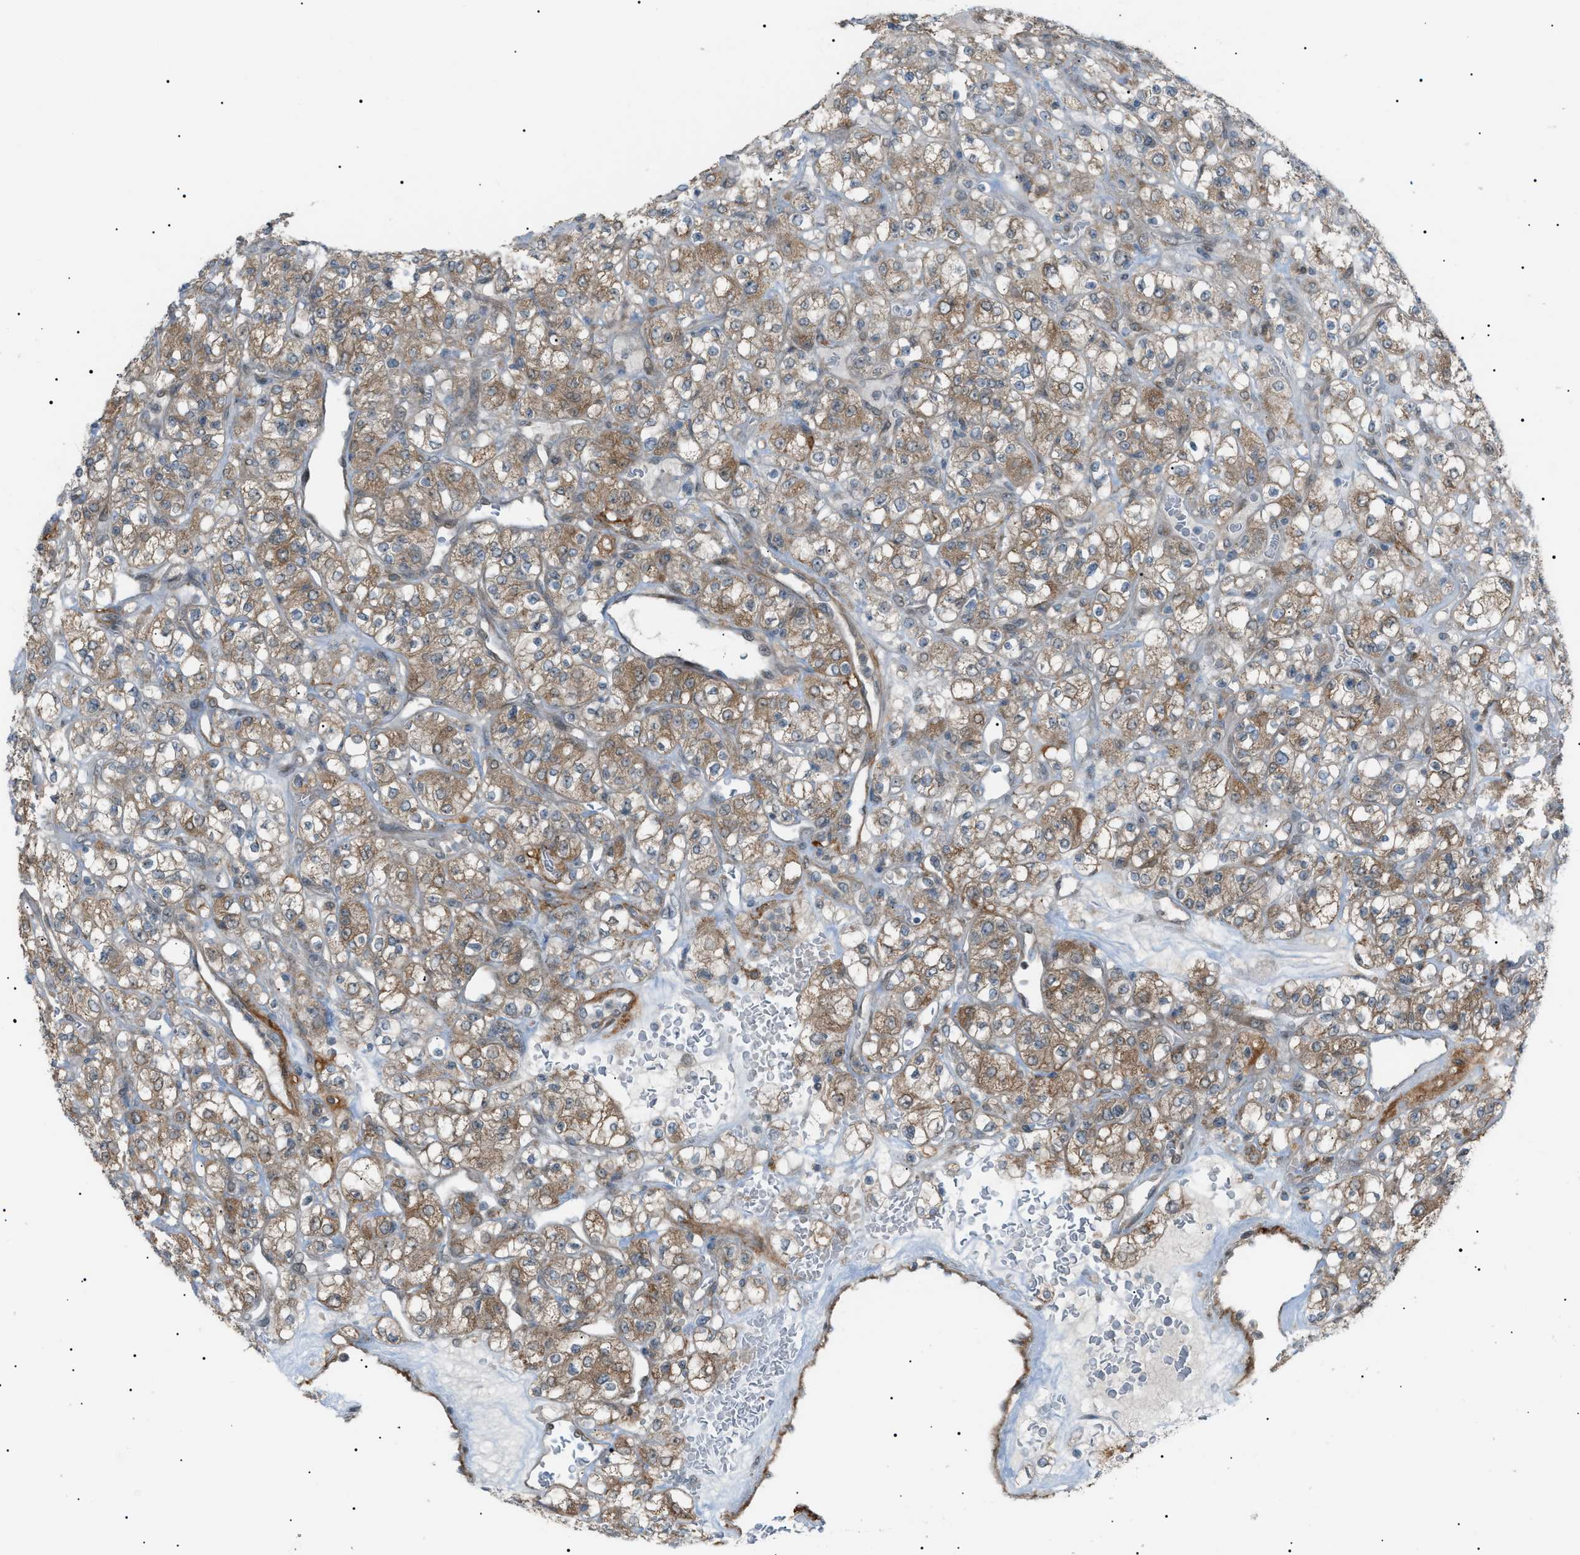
{"staining": {"intensity": "moderate", "quantity": ">75%", "location": "cytoplasmic/membranous"}, "tissue": "renal cancer", "cell_type": "Tumor cells", "image_type": "cancer", "snomed": [{"axis": "morphology", "description": "Normal tissue, NOS"}, {"axis": "morphology", "description": "Adenocarcinoma, NOS"}, {"axis": "topography", "description": "Kidney"}], "caption": "DAB (3,3'-diaminobenzidine) immunohistochemical staining of renal cancer exhibits moderate cytoplasmic/membranous protein expression in approximately >75% of tumor cells. Using DAB (3,3'-diaminobenzidine) (brown) and hematoxylin (blue) stains, captured at high magnification using brightfield microscopy.", "gene": "LPIN2", "patient": {"sex": "female", "age": 72}}